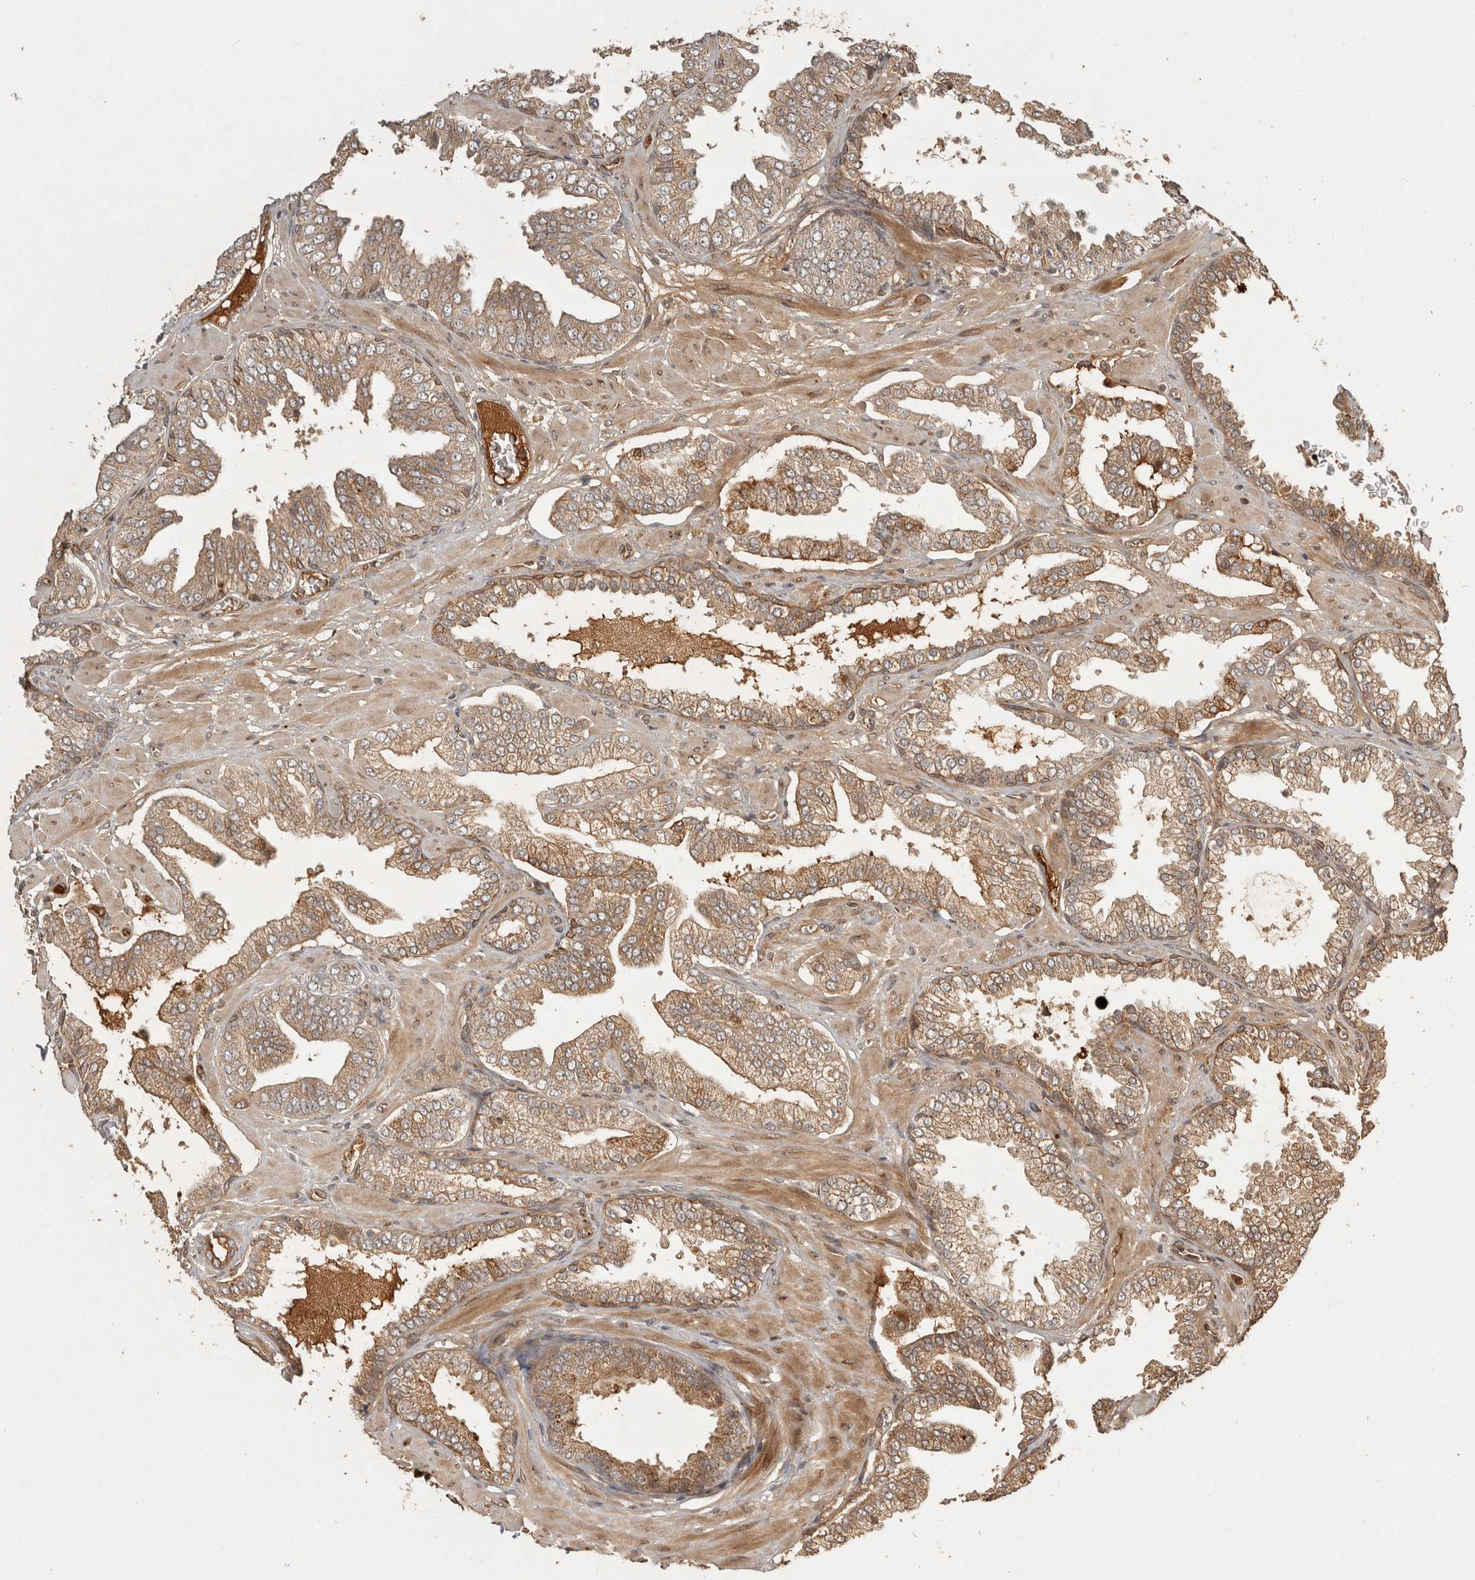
{"staining": {"intensity": "weak", "quantity": ">75%", "location": "cytoplasmic/membranous"}, "tissue": "prostate cancer", "cell_type": "Tumor cells", "image_type": "cancer", "snomed": [{"axis": "morphology", "description": "Adenocarcinoma, Low grade"}, {"axis": "topography", "description": "Prostate"}], "caption": "There is low levels of weak cytoplasmic/membranous positivity in tumor cells of adenocarcinoma (low-grade) (prostate), as demonstrated by immunohistochemical staining (brown color).", "gene": "CAMSAP2", "patient": {"sex": "male", "age": 62}}